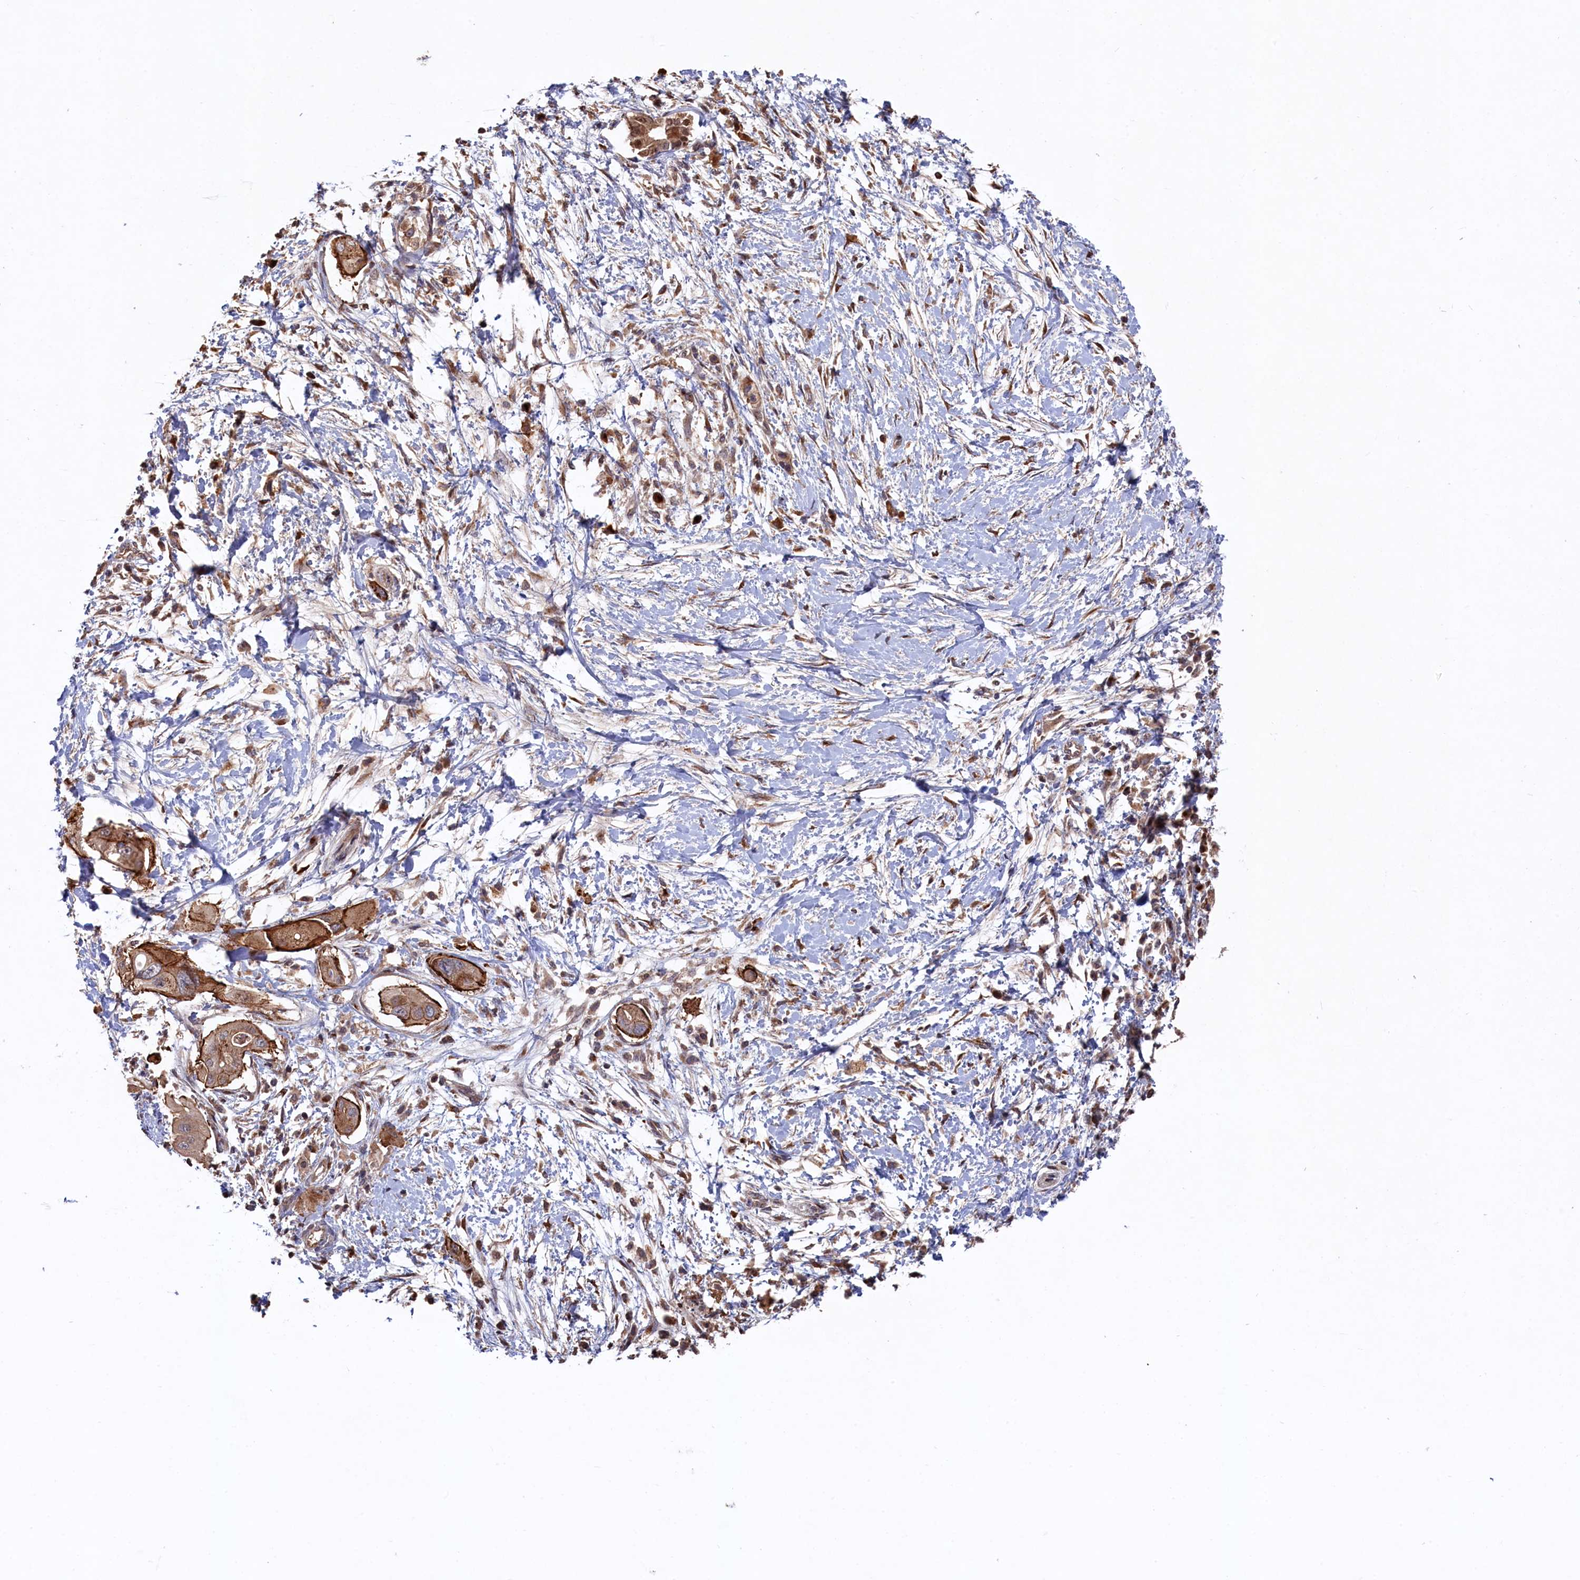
{"staining": {"intensity": "moderate", "quantity": "25%-75%", "location": "cytoplasmic/membranous"}, "tissue": "pancreatic cancer", "cell_type": "Tumor cells", "image_type": "cancer", "snomed": [{"axis": "morphology", "description": "Adenocarcinoma, NOS"}, {"axis": "topography", "description": "Pancreas"}], "caption": "Tumor cells show medium levels of moderate cytoplasmic/membranous expression in about 25%-75% of cells in pancreatic cancer (adenocarcinoma).", "gene": "NAA60", "patient": {"sex": "male", "age": 68}}